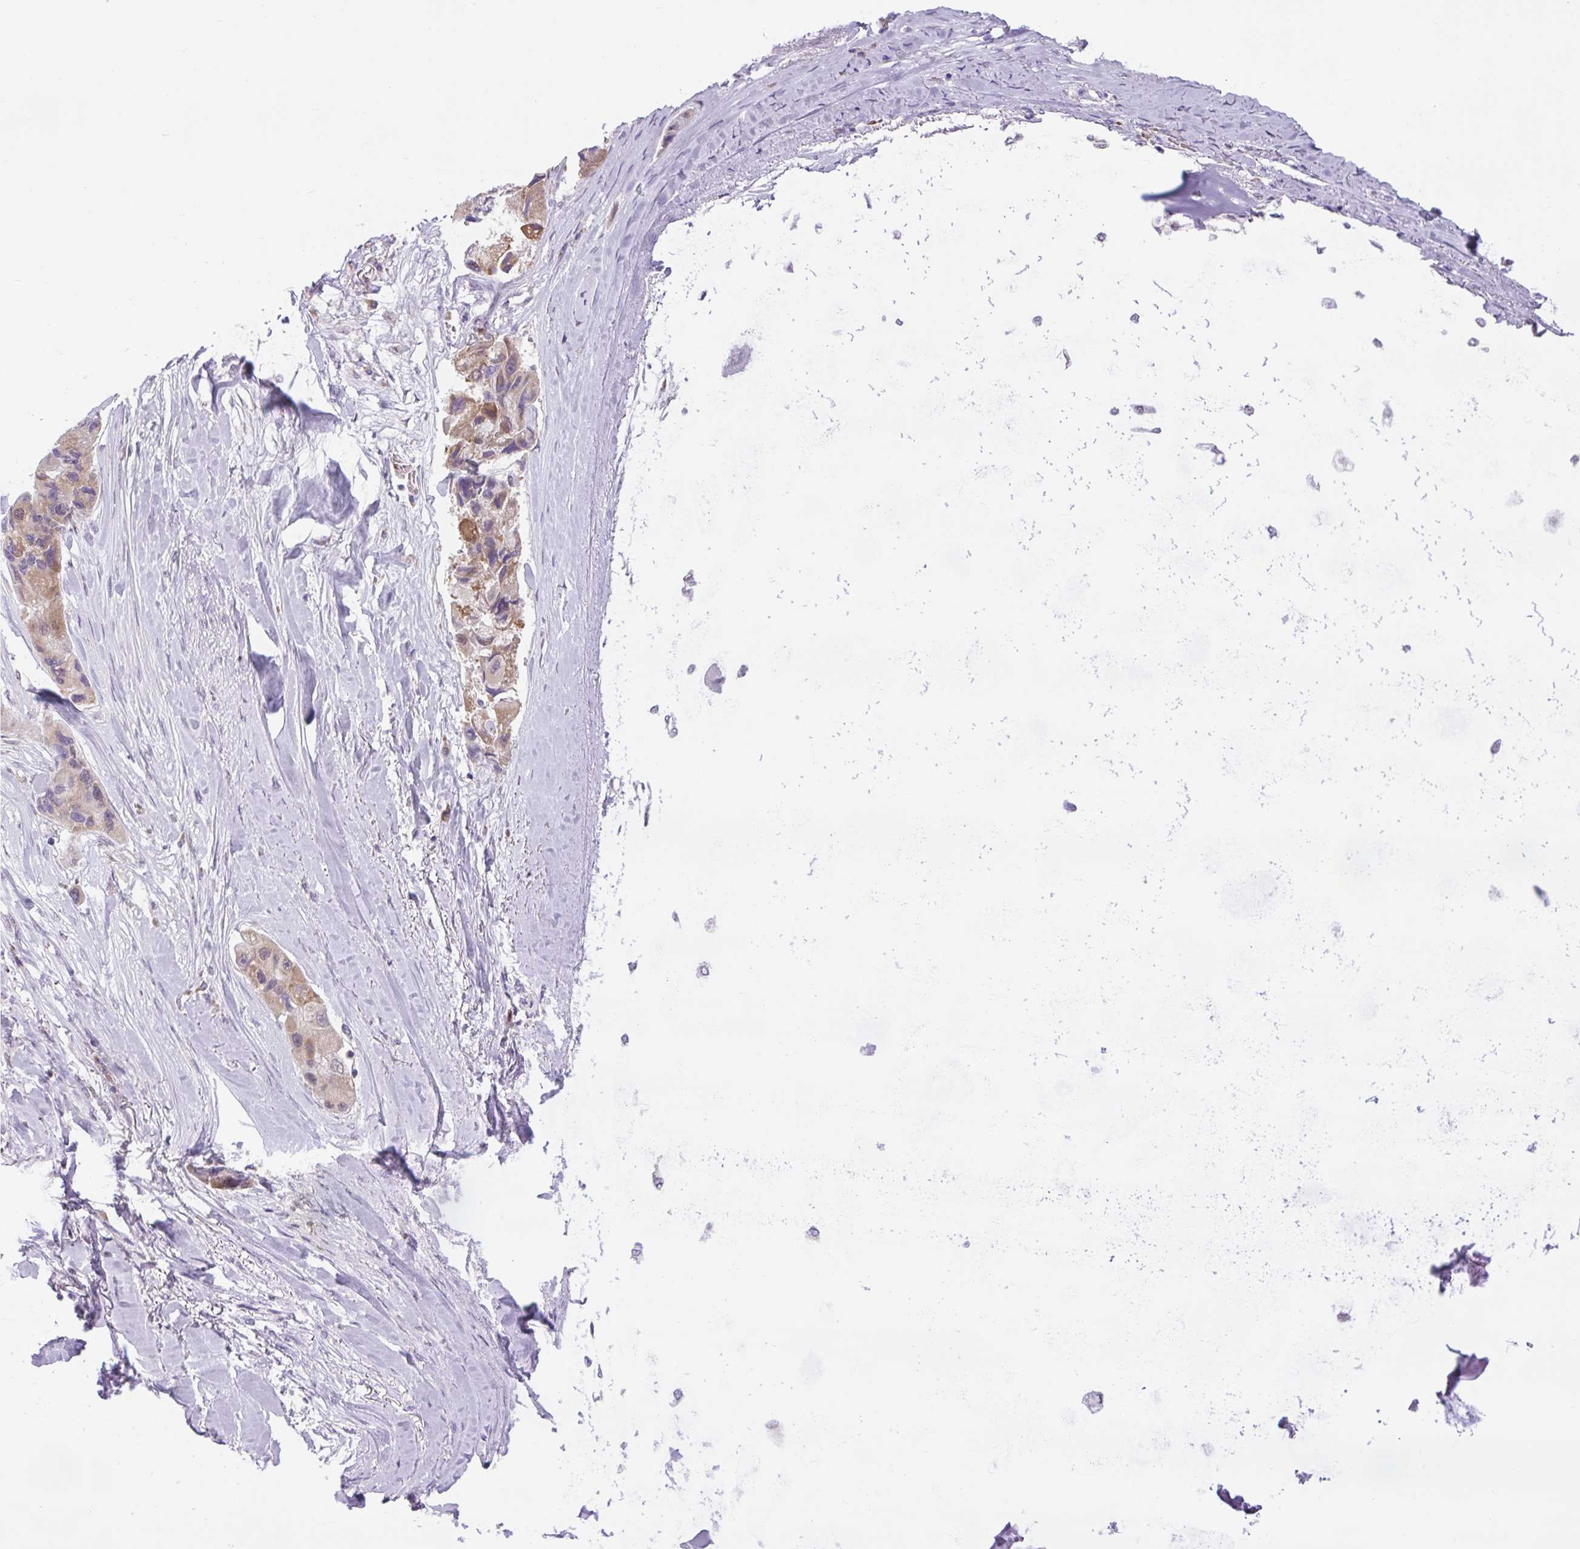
{"staining": {"intensity": "weak", "quantity": "25%-75%", "location": "cytoplasmic/membranous"}, "tissue": "lung cancer", "cell_type": "Tumor cells", "image_type": "cancer", "snomed": [{"axis": "morphology", "description": "Adenocarcinoma, NOS"}, {"axis": "topography", "description": "Lung"}], "caption": "A micrograph of lung cancer (adenocarcinoma) stained for a protein demonstrates weak cytoplasmic/membranous brown staining in tumor cells.", "gene": "SCO2", "patient": {"sex": "female", "age": 54}}